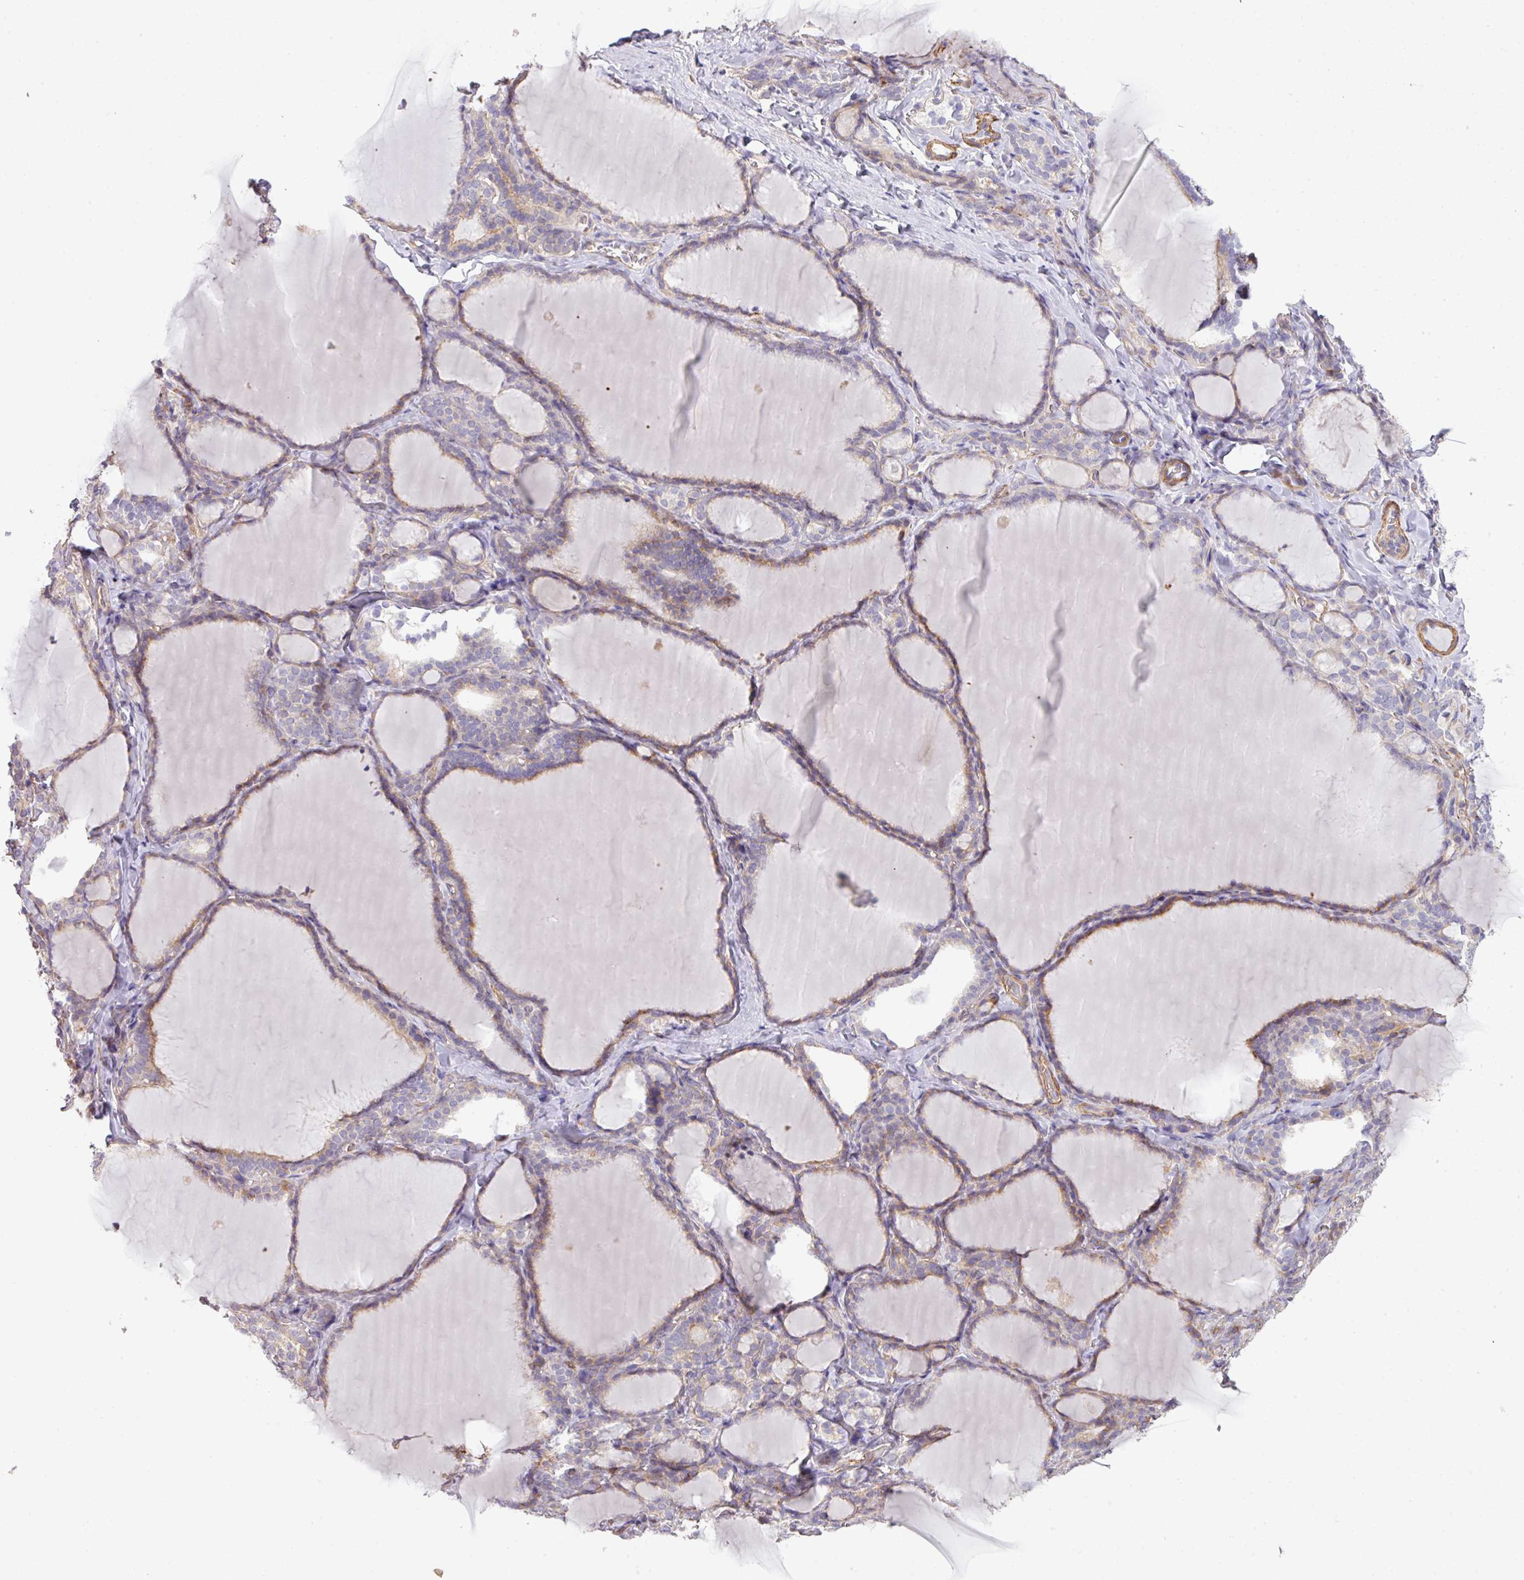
{"staining": {"intensity": "moderate", "quantity": "25%-75%", "location": "cytoplasmic/membranous"}, "tissue": "thyroid gland", "cell_type": "Glandular cells", "image_type": "normal", "snomed": [{"axis": "morphology", "description": "Normal tissue, NOS"}, {"axis": "topography", "description": "Thyroid gland"}], "caption": "Normal thyroid gland demonstrates moderate cytoplasmic/membranous expression in about 25%-75% of glandular cells, visualized by immunohistochemistry. Immunohistochemistry (ihc) stains the protein of interest in brown and the nuclei are stained blue.", "gene": "LRRC41", "patient": {"sex": "female", "age": 31}}